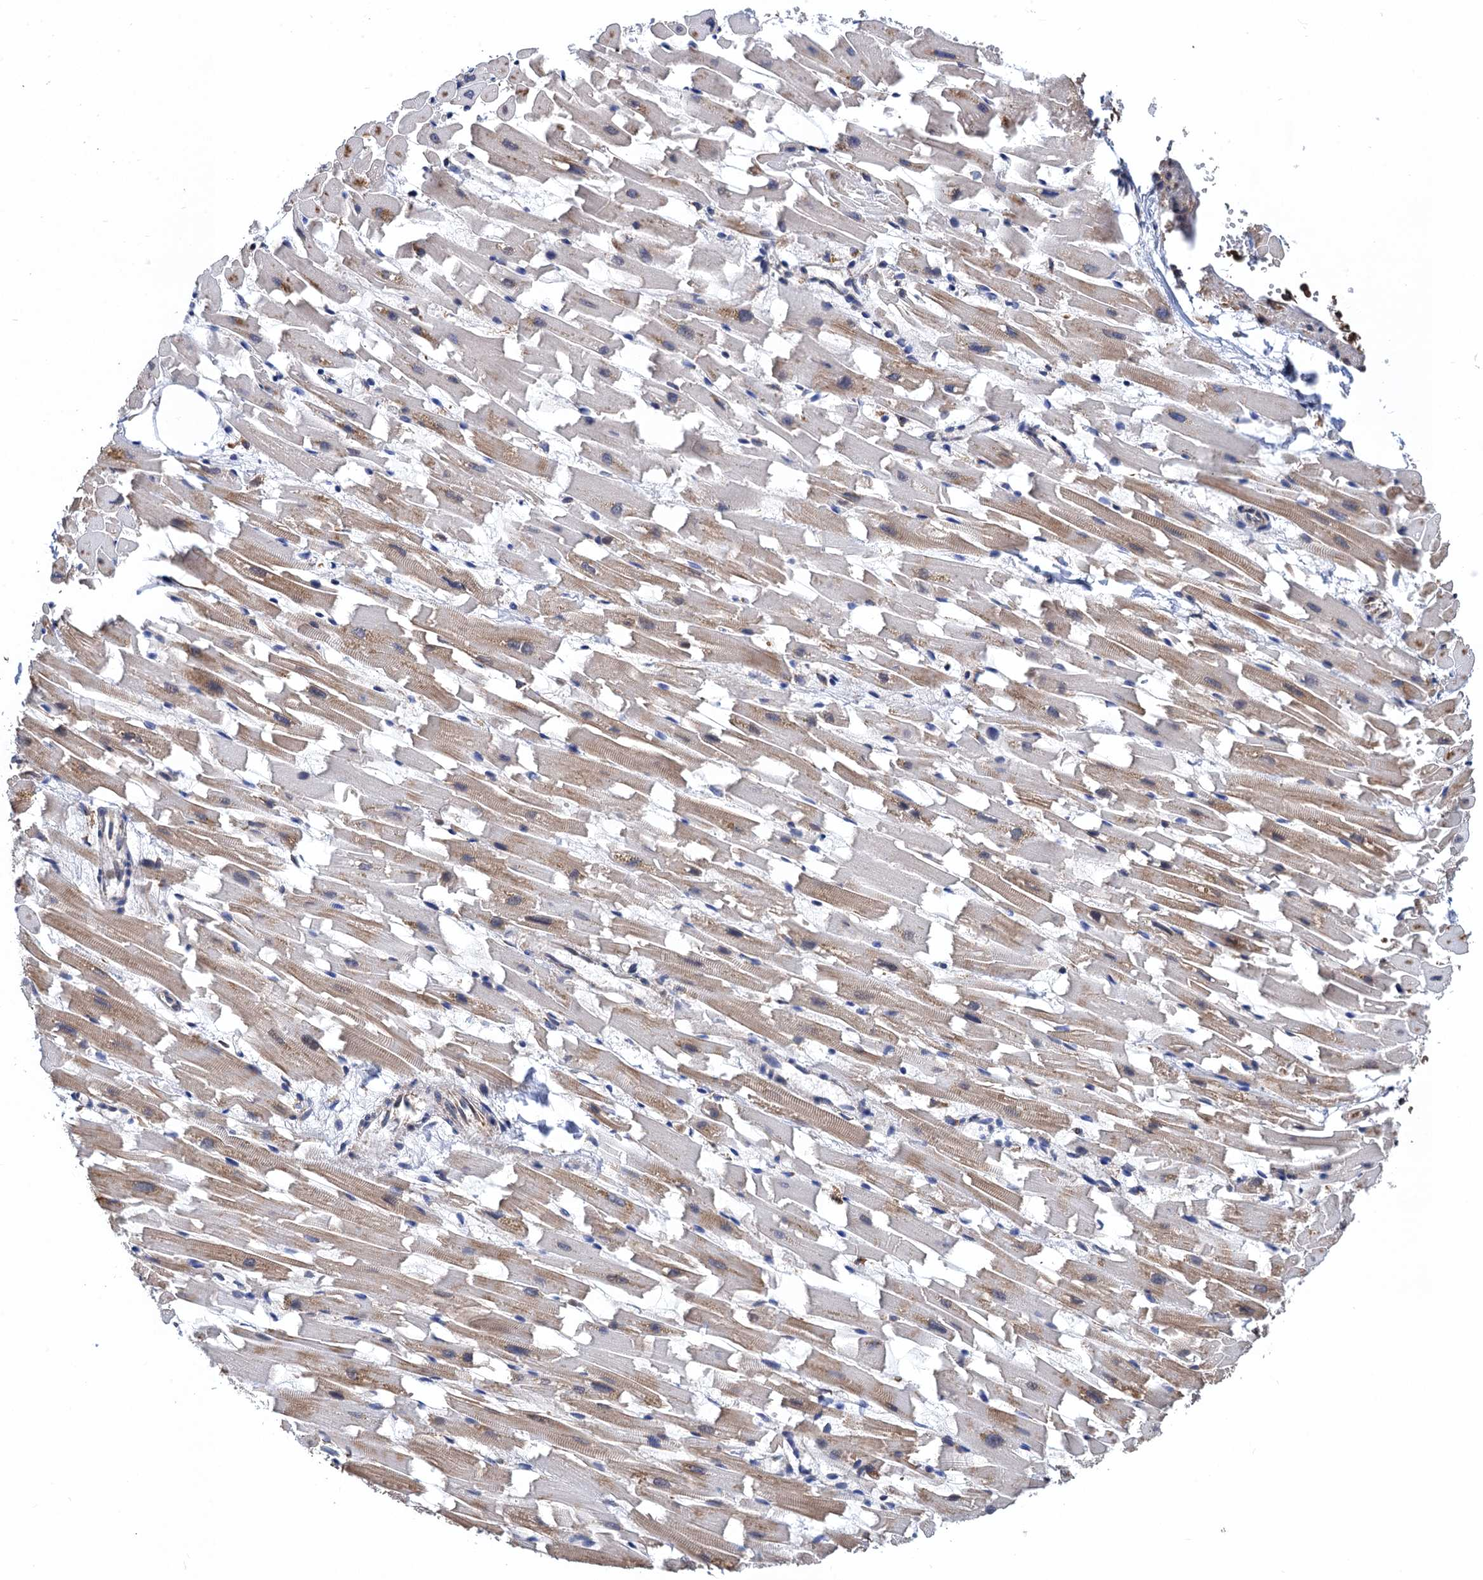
{"staining": {"intensity": "weak", "quantity": ">75%", "location": "cytoplasmic/membranous"}, "tissue": "heart muscle", "cell_type": "Cardiomyocytes", "image_type": "normal", "snomed": [{"axis": "morphology", "description": "Normal tissue, NOS"}, {"axis": "topography", "description": "Heart"}], "caption": "The photomicrograph exhibits staining of unremarkable heart muscle, revealing weak cytoplasmic/membranous protein positivity (brown color) within cardiomyocytes. (DAB (3,3'-diaminobenzidine) IHC with brightfield microscopy, high magnification).", "gene": "CNNM1", "patient": {"sex": "female", "age": 64}}